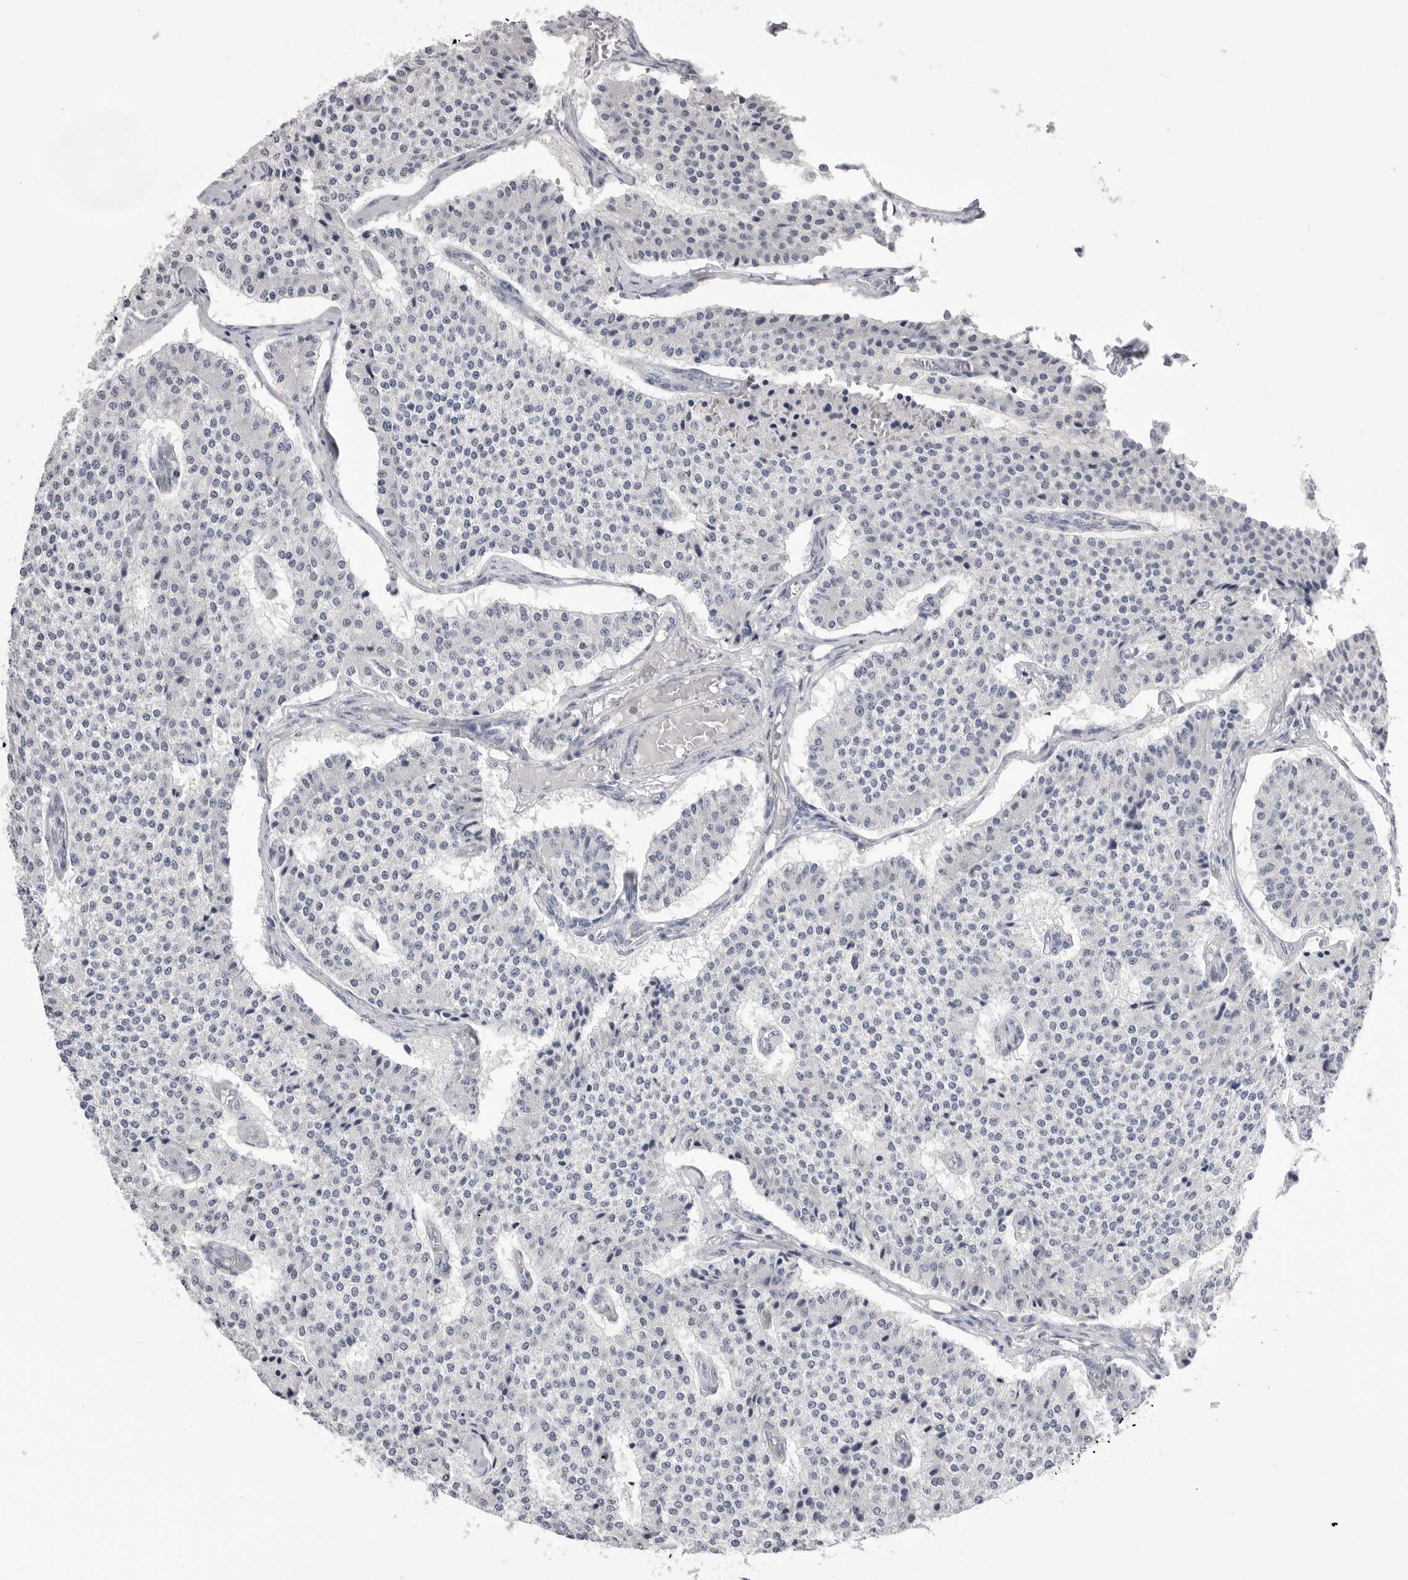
{"staining": {"intensity": "negative", "quantity": "none", "location": "none"}, "tissue": "carcinoid", "cell_type": "Tumor cells", "image_type": "cancer", "snomed": [{"axis": "morphology", "description": "Carcinoid, malignant, NOS"}, {"axis": "topography", "description": "Colon"}], "caption": "A histopathology image of carcinoid (malignant) stained for a protein reveals no brown staining in tumor cells.", "gene": "CPB1", "patient": {"sex": "female", "age": 52}}